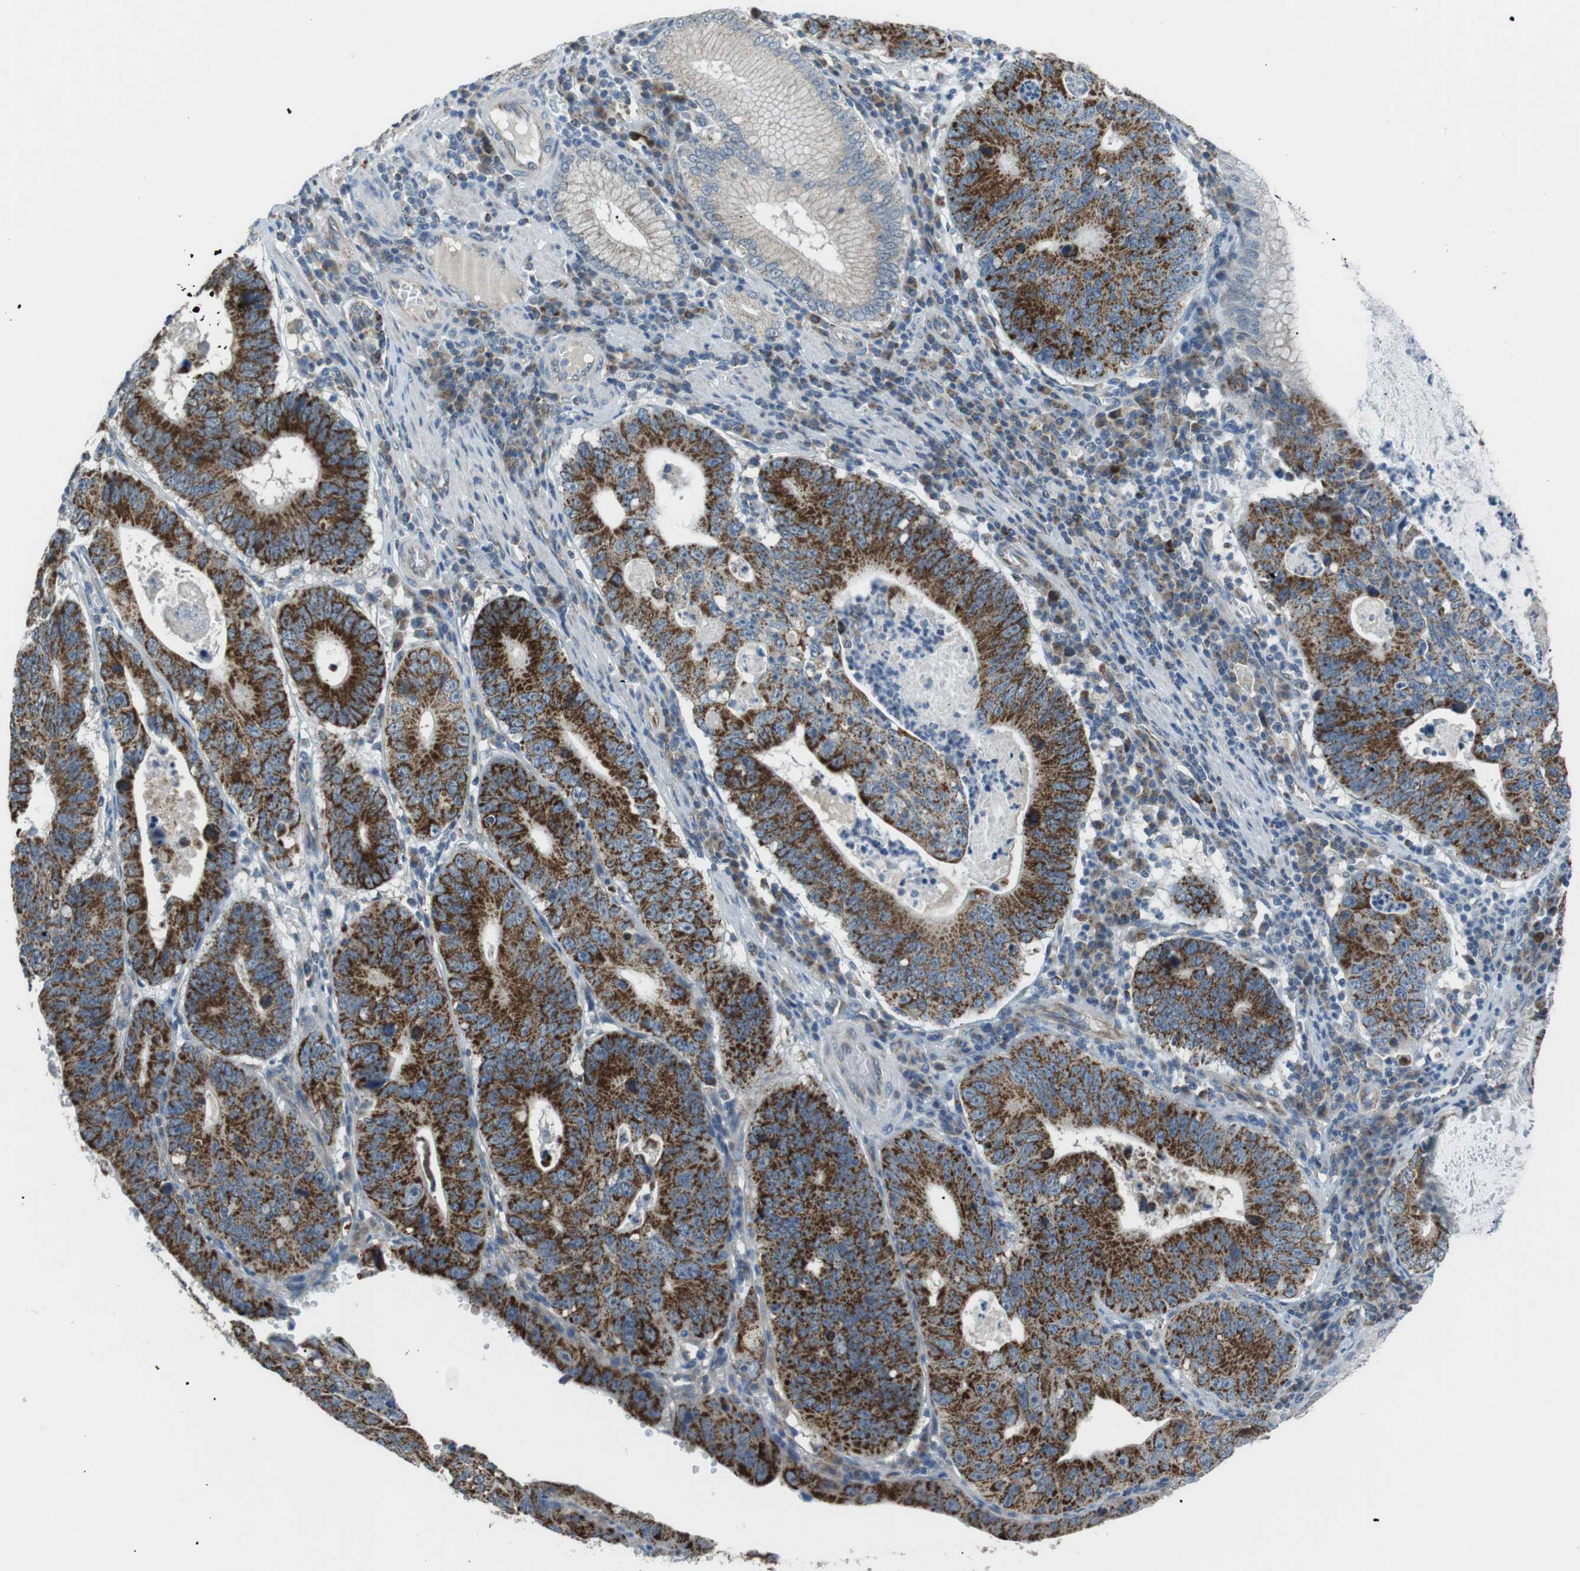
{"staining": {"intensity": "strong", "quantity": ">75%", "location": "cytoplasmic/membranous"}, "tissue": "stomach cancer", "cell_type": "Tumor cells", "image_type": "cancer", "snomed": [{"axis": "morphology", "description": "Adenocarcinoma, NOS"}, {"axis": "topography", "description": "Stomach"}], "caption": "This is a photomicrograph of IHC staining of stomach cancer, which shows strong positivity in the cytoplasmic/membranous of tumor cells.", "gene": "BACE1", "patient": {"sex": "male", "age": 59}}